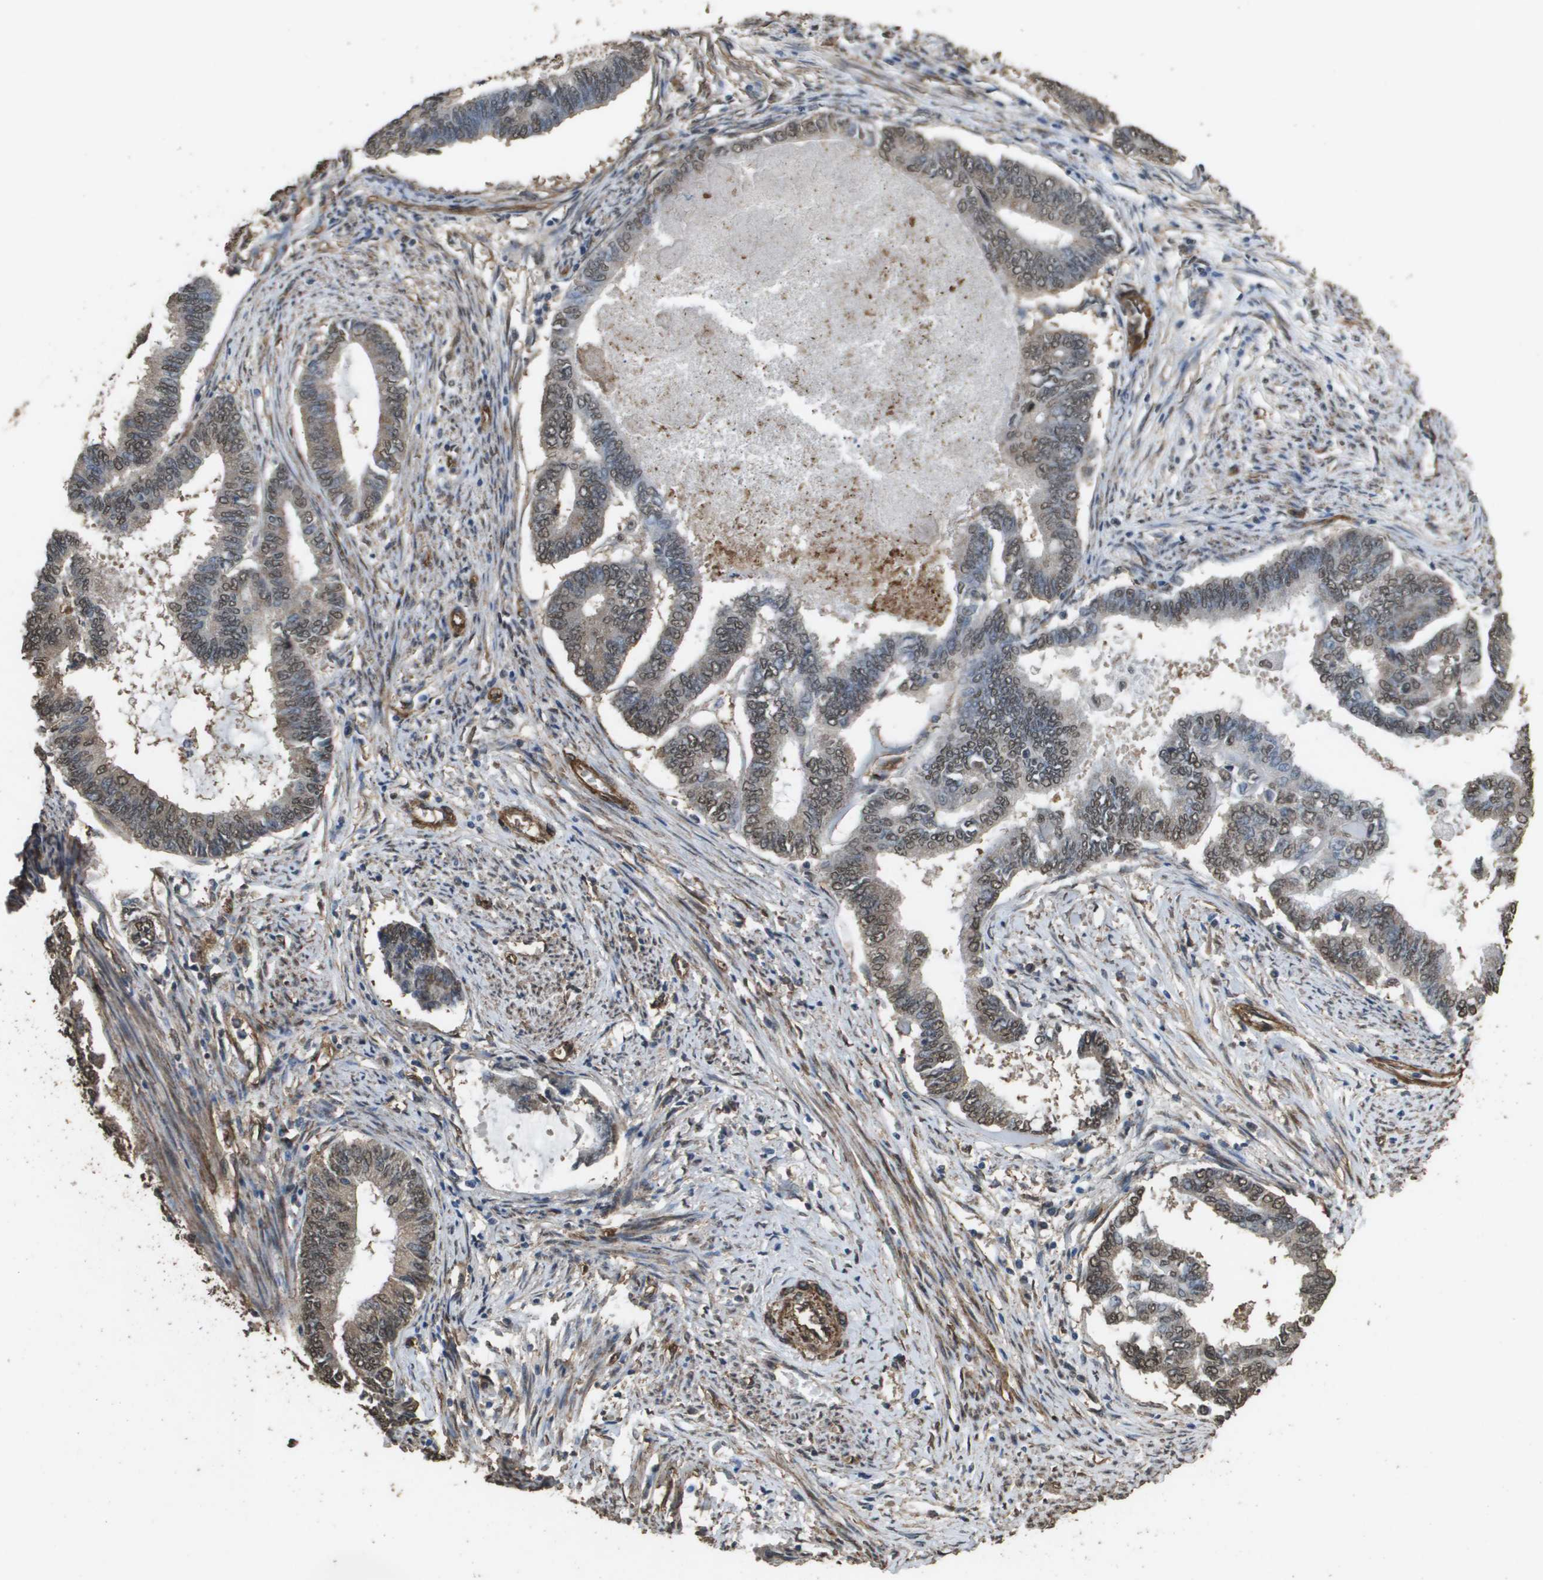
{"staining": {"intensity": "weak", "quantity": ">75%", "location": "cytoplasmic/membranous,nuclear"}, "tissue": "endometrial cancer", "cell_type": "Tumor cells", "image_type": "cancer", "snomed": [{"axis": "morphology", "description": "Adenocarcinoma, NOS"}, {"axis": "topography", "description": "Endometrium"}], "caption": "Tumor cells demonstrate low levels of weak cytoplasmic/membranous and nuclear positivity in about >75% of cells in adenocarcinoma (endometrial). The staining is performed using DAB brown chromogen to label protein expression. The nuclei are counter-stained blue using hematoxylin.", "gene": "AAMP", "patient": {"sex": "female", "age": 86}}